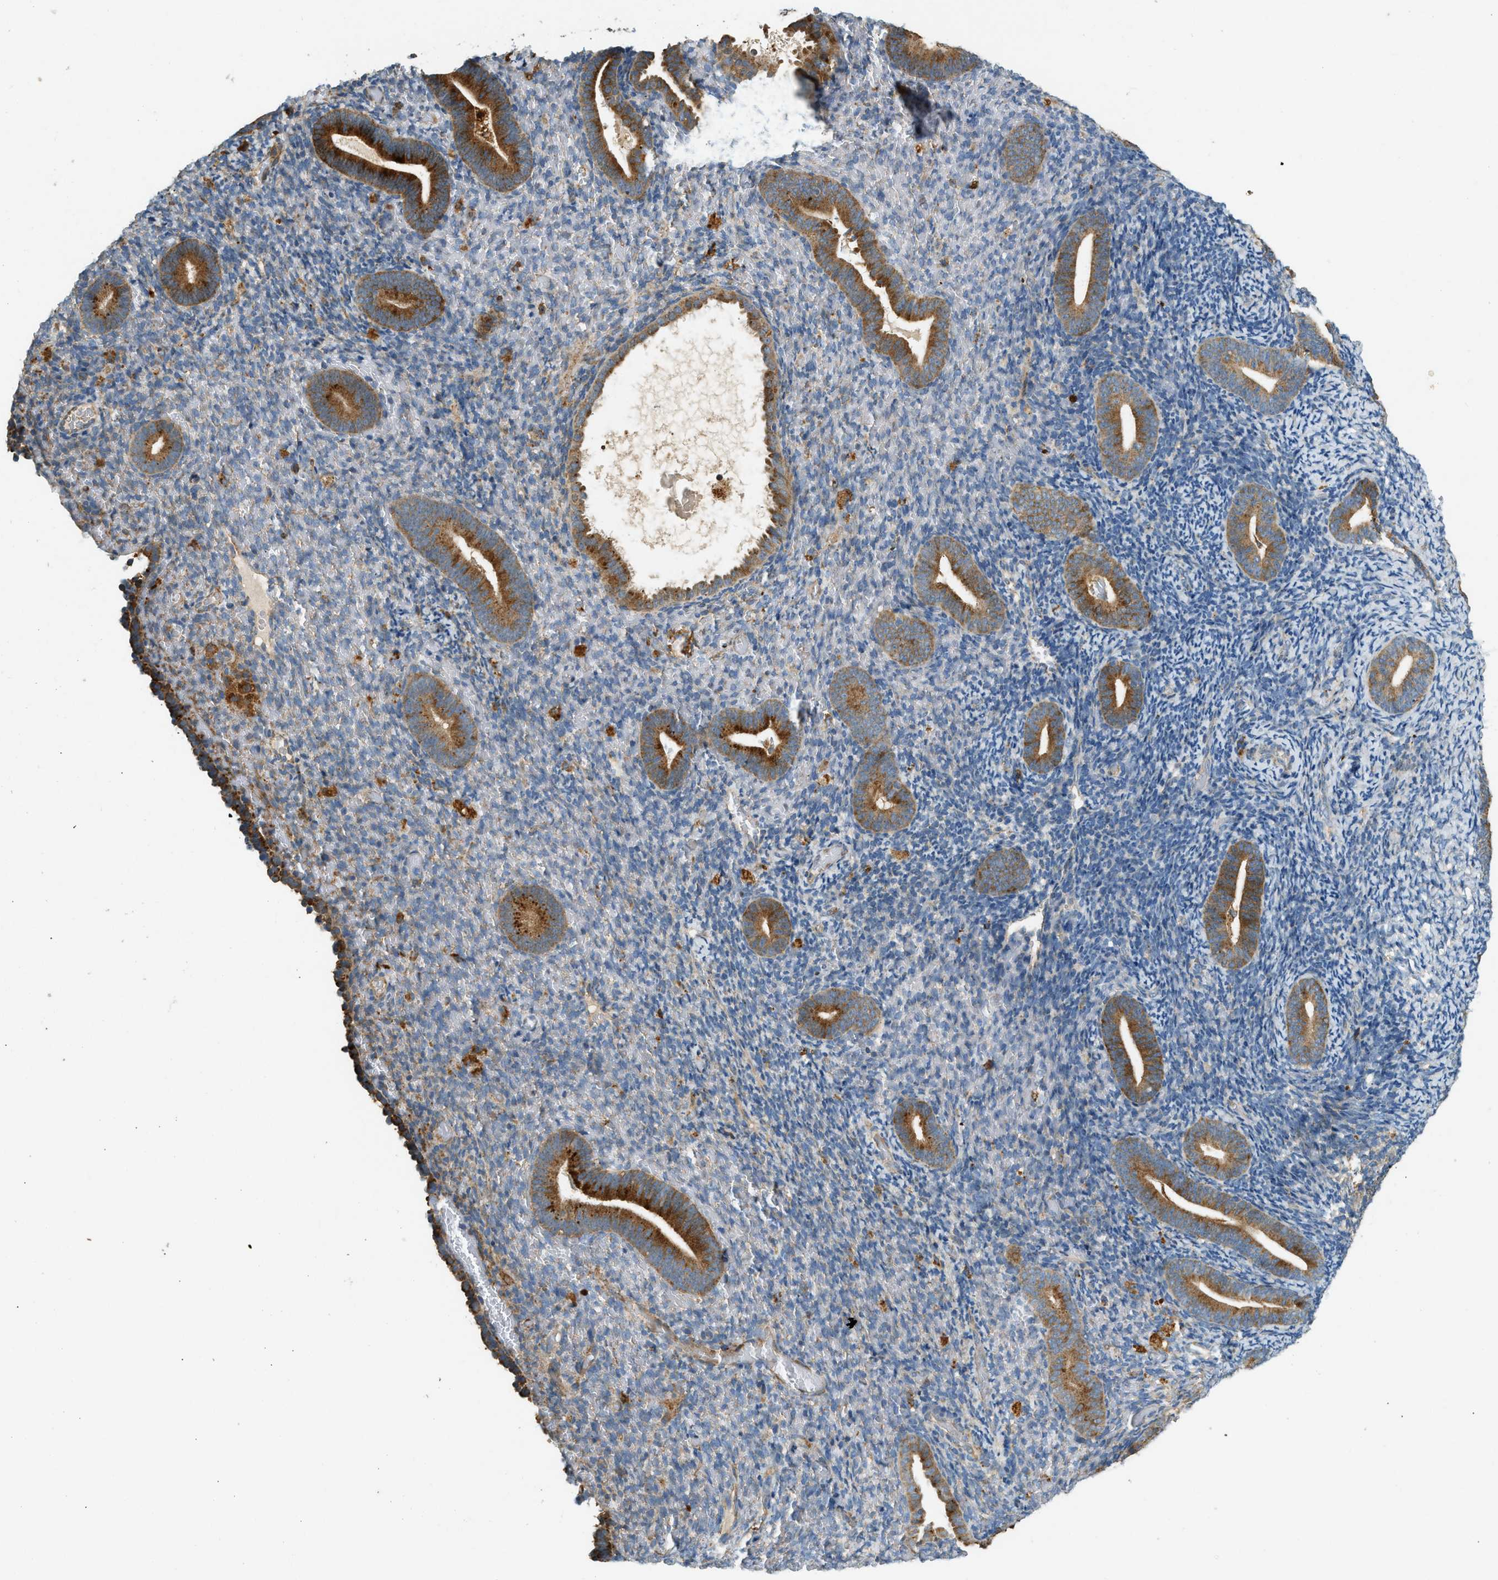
{"staining": {"intensity": "moderate", "quantity": "<25%", "location": "cytoplasmic/membranous"}, "tissue": "endometrium", "cell_type": "Cells in endometrial stroma", "image_type": "normal", "snomed": [{"axis": "morphology", "description": "Normal tissue, NOS"}, {"axis": "topography", "description": "Endometrium"}], "caption": "High-power microscopy captured an immunohistochemistry photomicrograph of benign endometrium, revealing moderate cytoplasmic/membranous positivity in approximately <25% of cells in endometrial stroma.", "gene": "CTSB", "patient": {"sex": "female", "age": 51}}